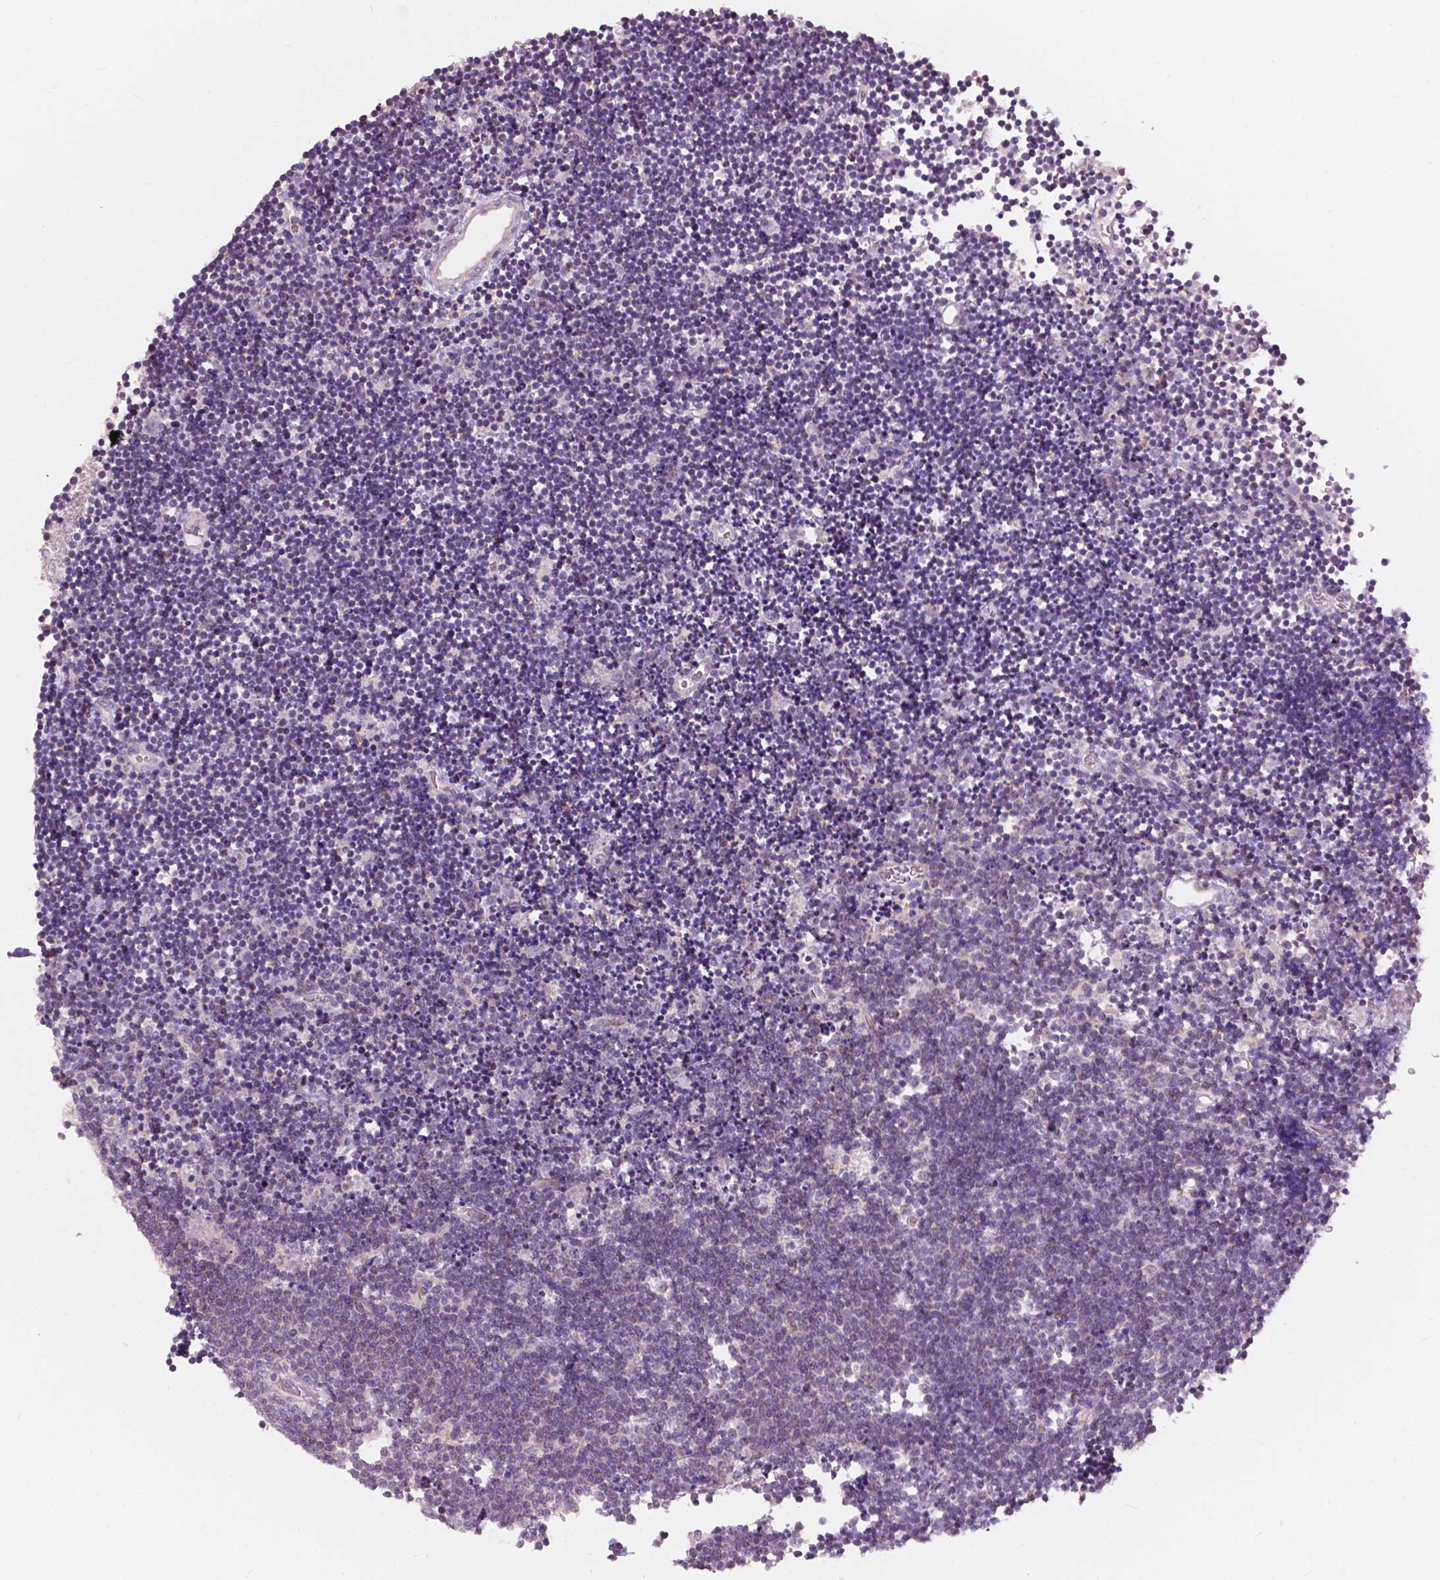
{"staining": {"intensity": "negative", "quantity": "none", "location": "none"}, "tissue": "lymphoma", "cell_type": "Tumor cells", "image_type": "cancer", "snomed": [{"axis": "morphology", "description": "Malignant lymphoma, non-Hodgkin's type, Low grade"}, {"axis": "topography", "description": "Brain"}], "caption": "Malignant lymphoma, non-Hodgkin's type (low-grade) was stained to show a protein in brown. There is no significant positivity in tumor cells. (Immunohistochemistry, brightfield microscopy, high magnification).", "gene": "NDUFS1", "patient": {"sex": "female", "age": 66}}